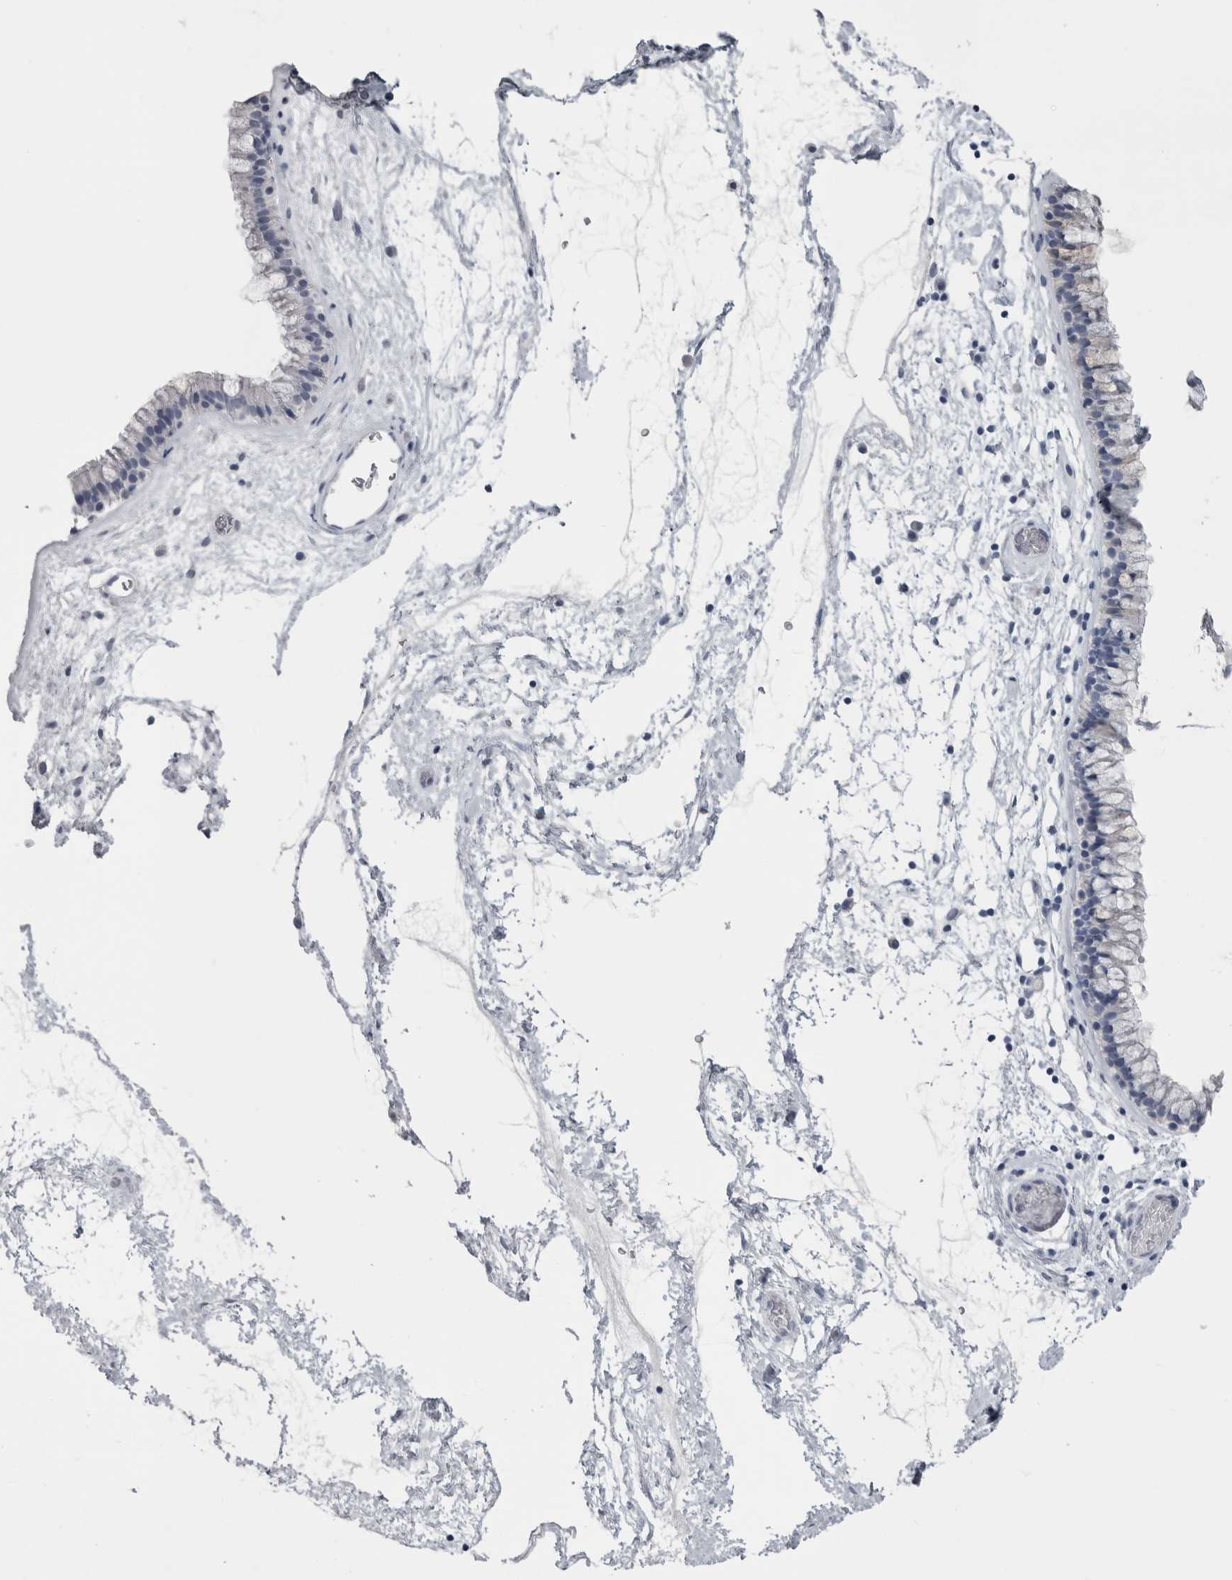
{"staining": {"intensity": "negative", "quantity": "none", "location": "none"}, "tissue": "nasopharynx", "cell_type": "Respiratory epithelial cells", "image_type": "normal", "snomed": [{"axis": "morphology", "description": "Normal tissue, NOS"}, {"axis": "morphology", "description": "Inflammation, NOS"}, {"axis": "topography", "description": "Nasopharynx"}], "caption": "Immunohistochemistry (IHC) micrograph of normal nasopharynx: human nasopharynx stained with DAB demonstrates no significant protein expression in respiratory epithelial cells.", "gene": "MSMB", "patient": {"sex": "male", "age": 48}}